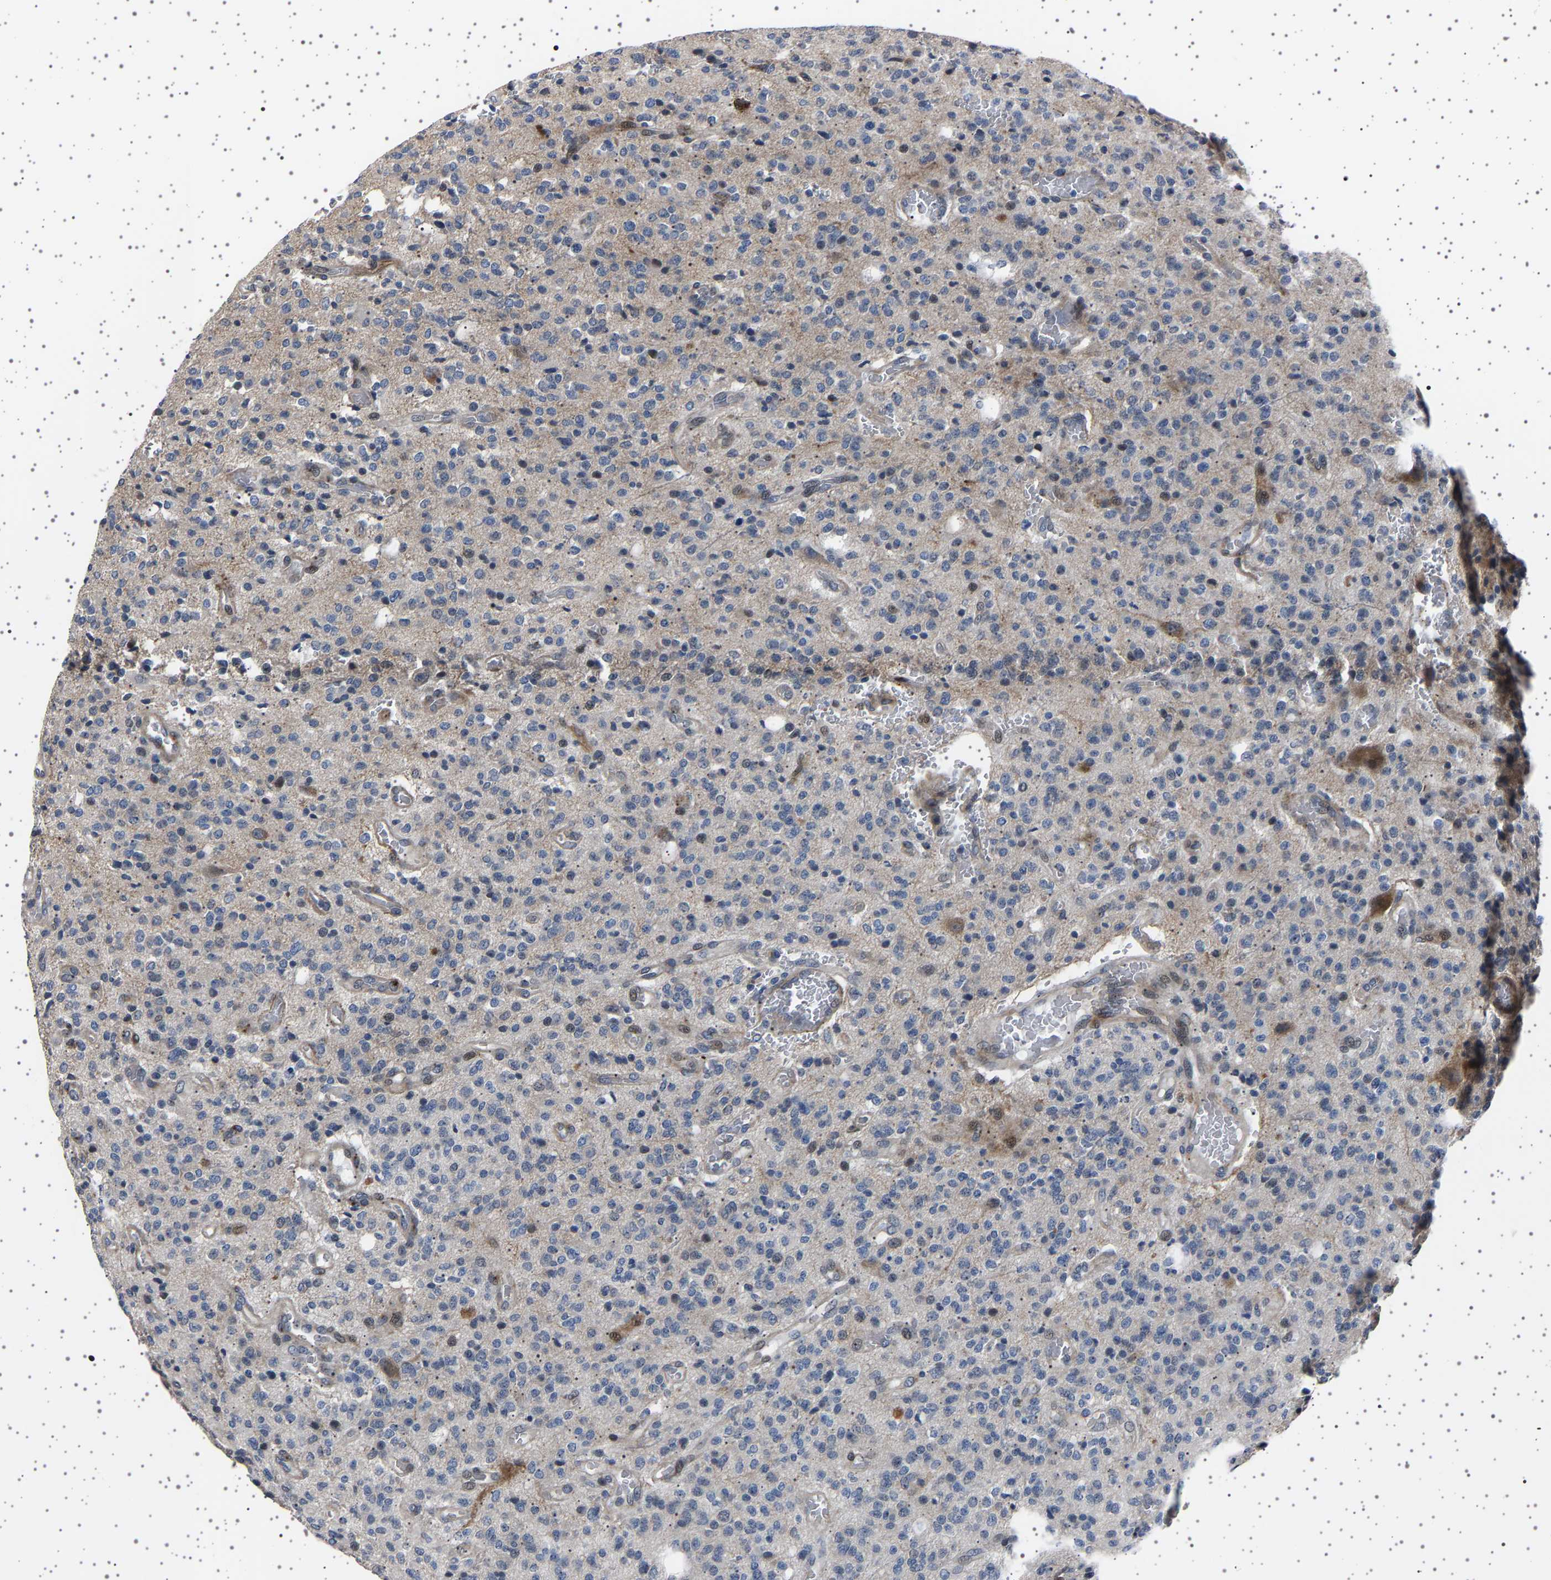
{"staining": {"intensity": "negative", "quantity": "none", "location": "none"}, "tissue": "glioma", "cell_type": "Tumor cells", "image_type": "cancer", "snomed": [{"axis": "morphology", "description": "Glioma, malignant, High grade"}, {"axis": "topography", "description": "Brain"}], "caption": "Histopathology image shows no protein expression in tumor cells of malignant glioma (high-grade) tissue. Brightfield microscopy of IHC stained with DAB (3,3'-diaminobenzidine) (brown) and hematoxylin (blue), captured at high magnification.", "gene": "PAK5", "patient": {"sex": "male", "age": 34}}